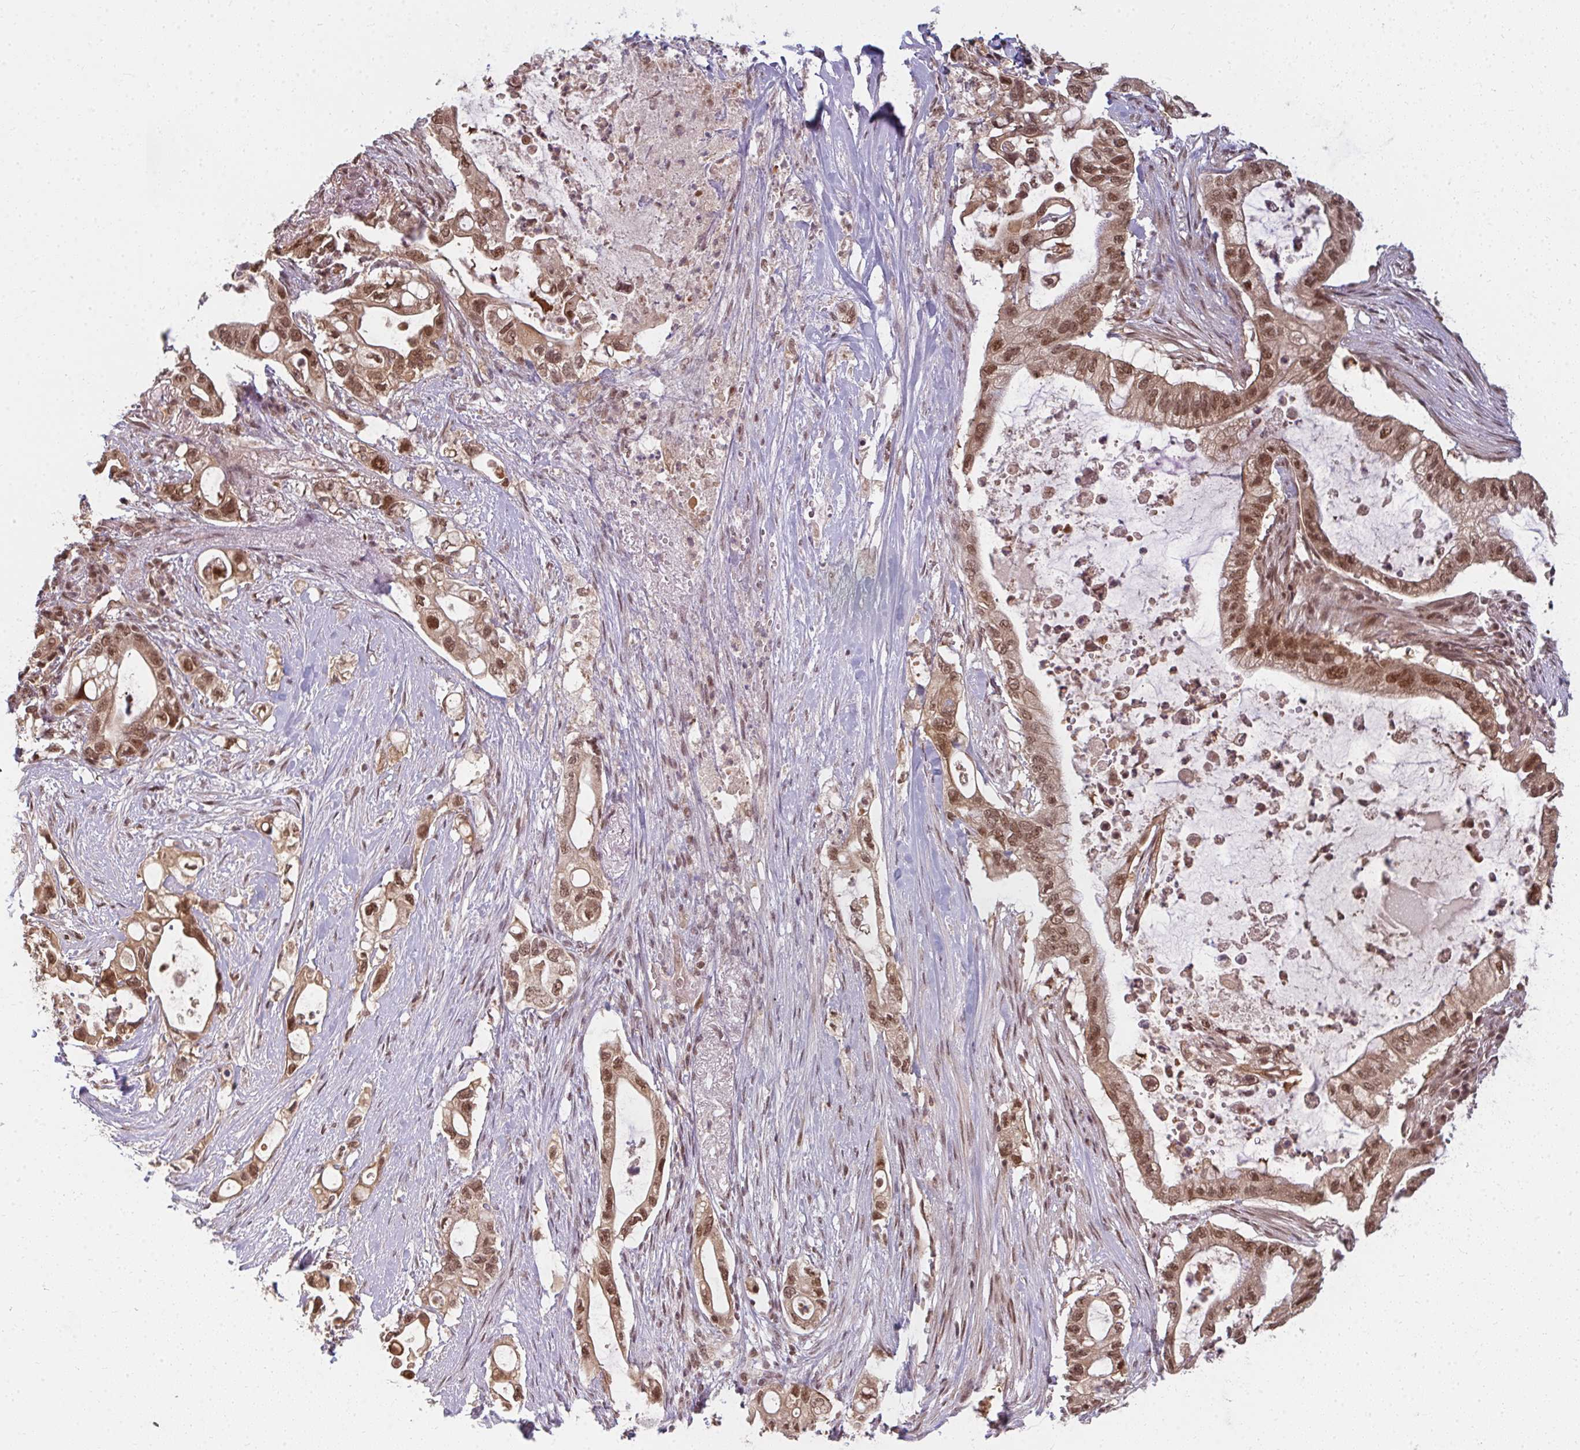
{"staining": {"intensity": "moderate", "quantity": ">75%", "location": "nuclear"}, "tissue": "pancreatic cancer", "cell_type": "Tumor cells", "image_type": "cancer", "snomed": [{"axis": "morphology", "description": "Adenocarcinoma, NOS"}, {"axis": "topography", "description": "Pancreas"}], "caption": "Protein staining of pancreatic adenocarcinoma tissue exhibits moderate nuclear staining in about >75% of tumor cells.", "gene": "GTF3C6", "patient": {"sex": "female", "age": 72}}